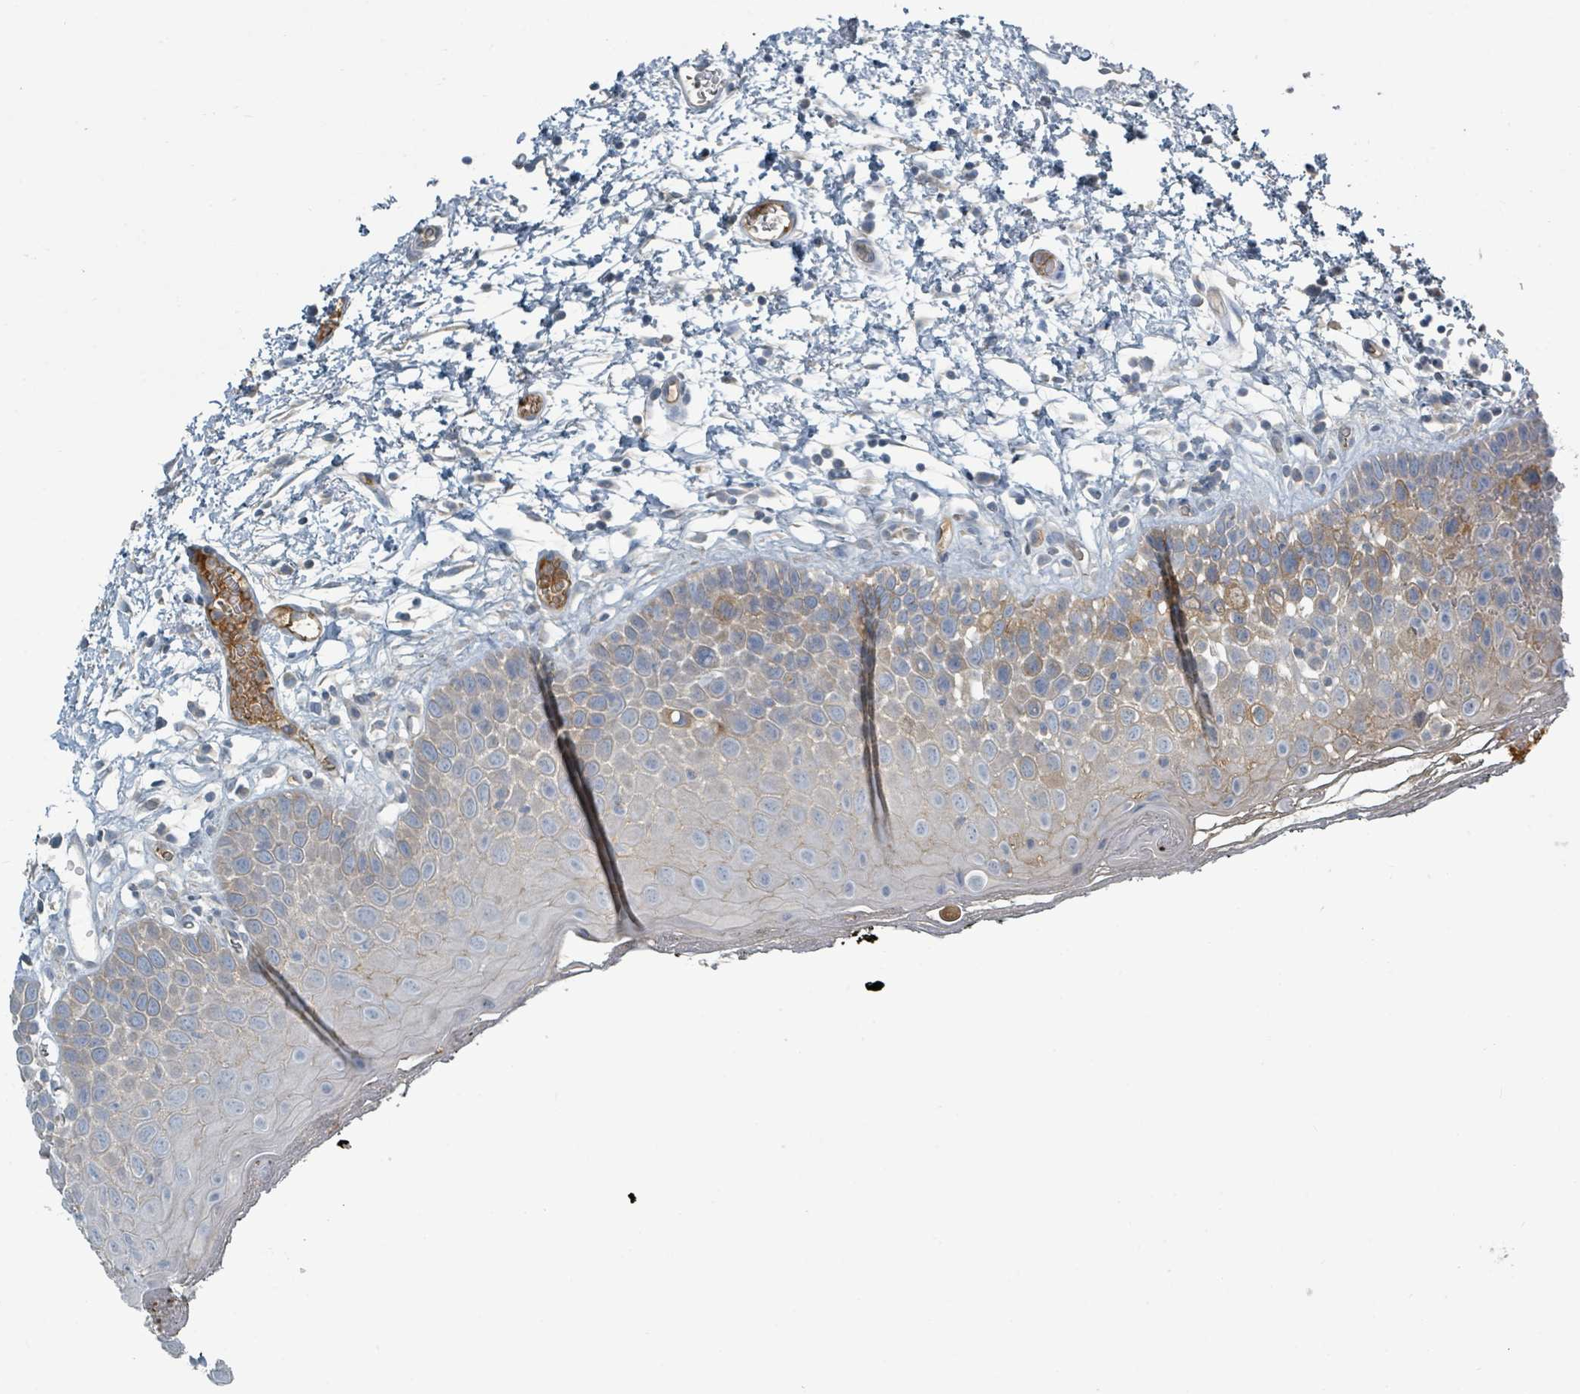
{"staining": {"intensity": "moderate", "quantity": "<25%", "location": "cytoplasmic/membranous"}, "tissue": "oral mucosa", "cell_type": "Squamous epithelial cells", "image_type": "normal", "snomed": [{"axis": "morphology", "description": "Normal tissue, NOS"}, {"axis": "morphology", "description": "Squamous cell carcinoma, NOS"}, {"axis": "topography", "description": "Oral tissue"}, {"axis": "topography", "description": "Tounge, NOS"}, {"axis": "topography", "description": "Head-Neck"}], "caption": "A low amount of moderate cytoplasmic/membranous expression is present in about <25% of squamous epithelial cells in benign oral mucosa.", "gene": "SLC25A23", "patient": {"sex": "male", "age": 76}}